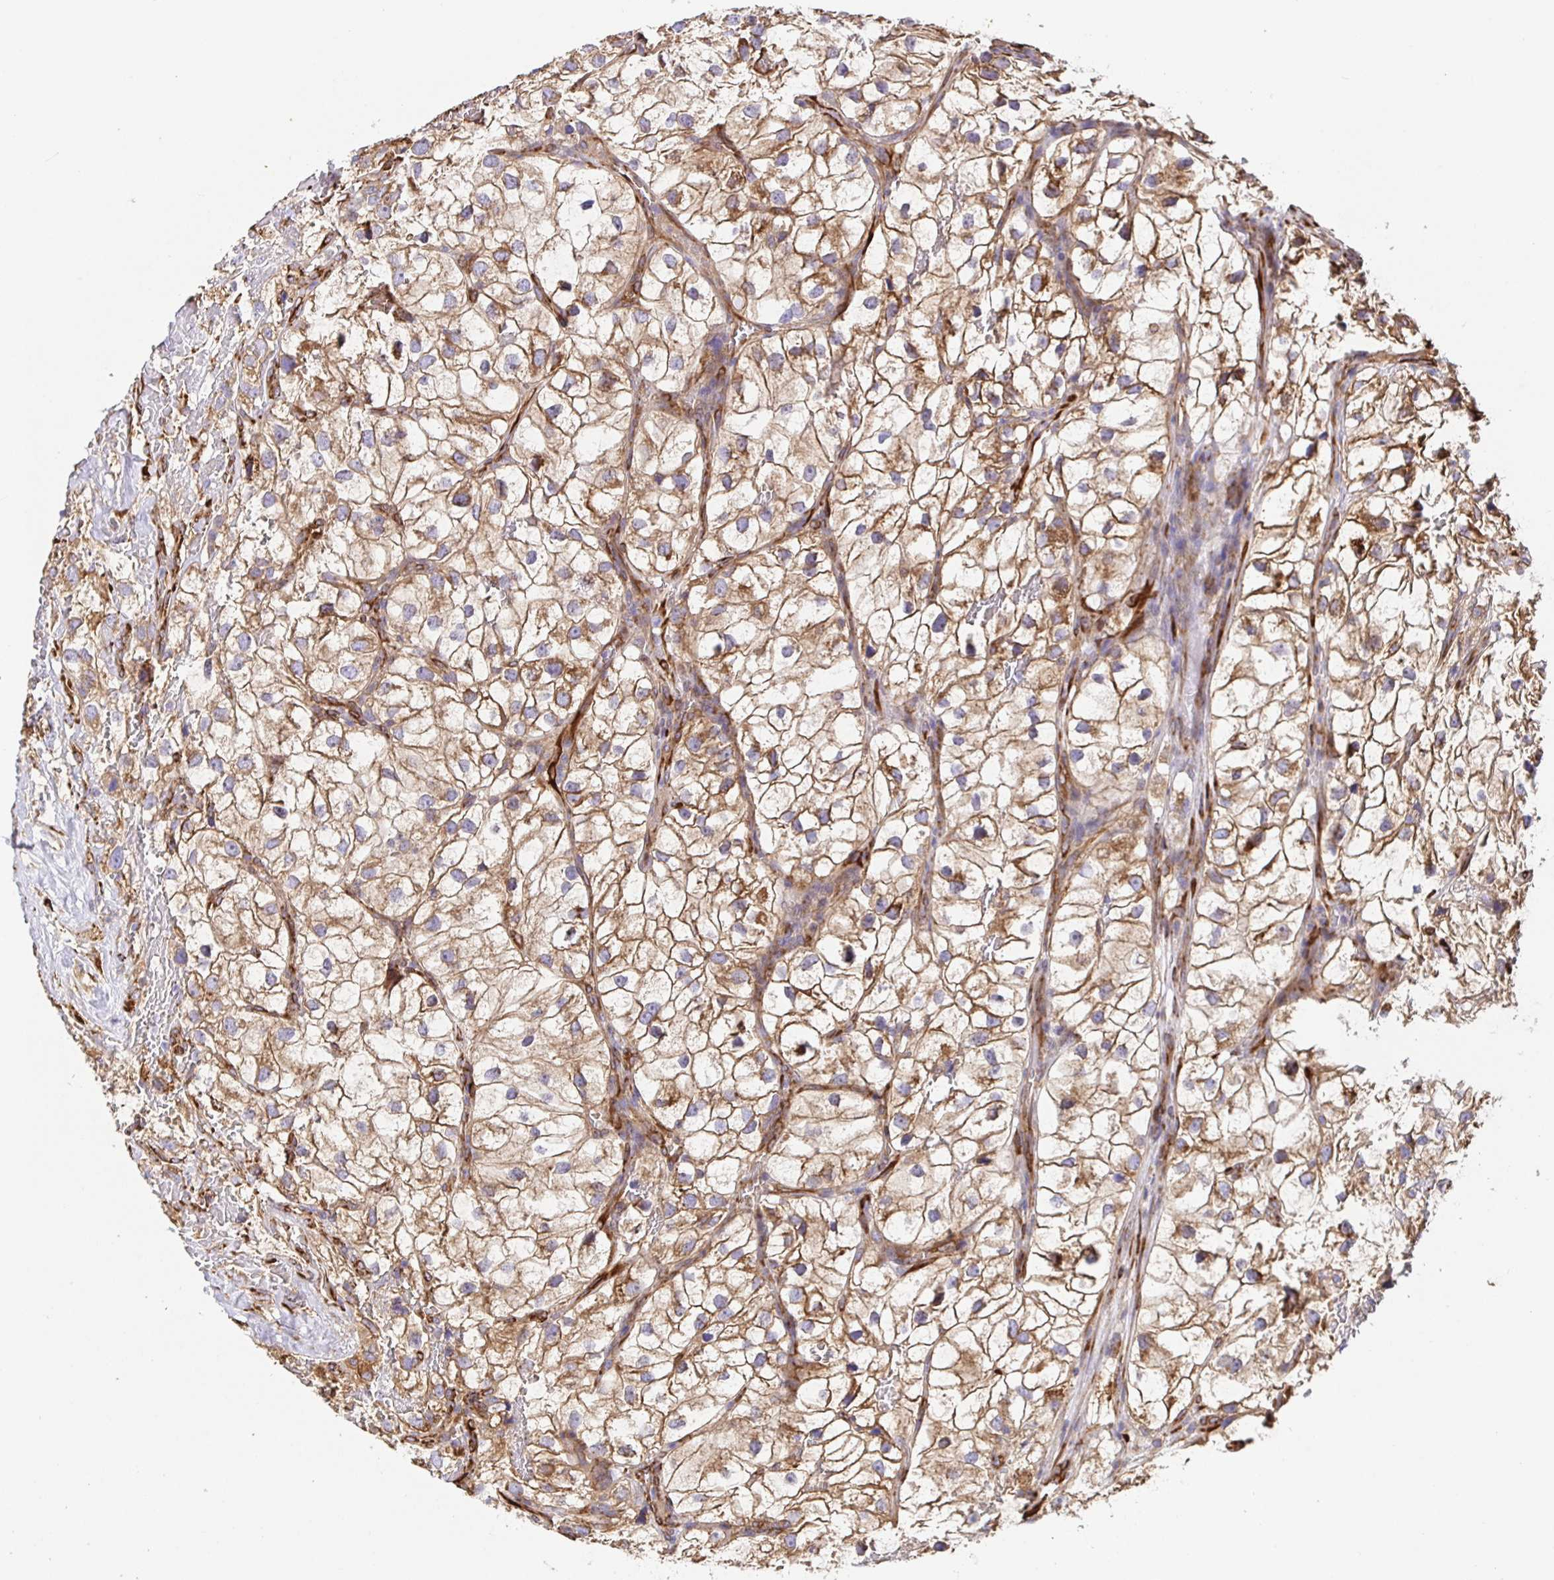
{"staining": {"intensity": "moderate", "quantity": ">75%", "location": "cytoplasmic/membranous"}, "tissue": "renal cancer", "cell_type": "Tumor cells", "image_type": "cancer", "snomed": [{"axis": "morphology", "description": "Adenocarcinoma, NOS"}, {"axis": "topography", "description": "Kidney"}], "caption": "This photomicrograph displays IHC staining of adenocarcinoma (renal), with medium moderate cytoplasmic/membranous positivity in approximately >75% of tumor cells.", "gene": "MAOA", "patient": {"sex": "male", "age": 59}}